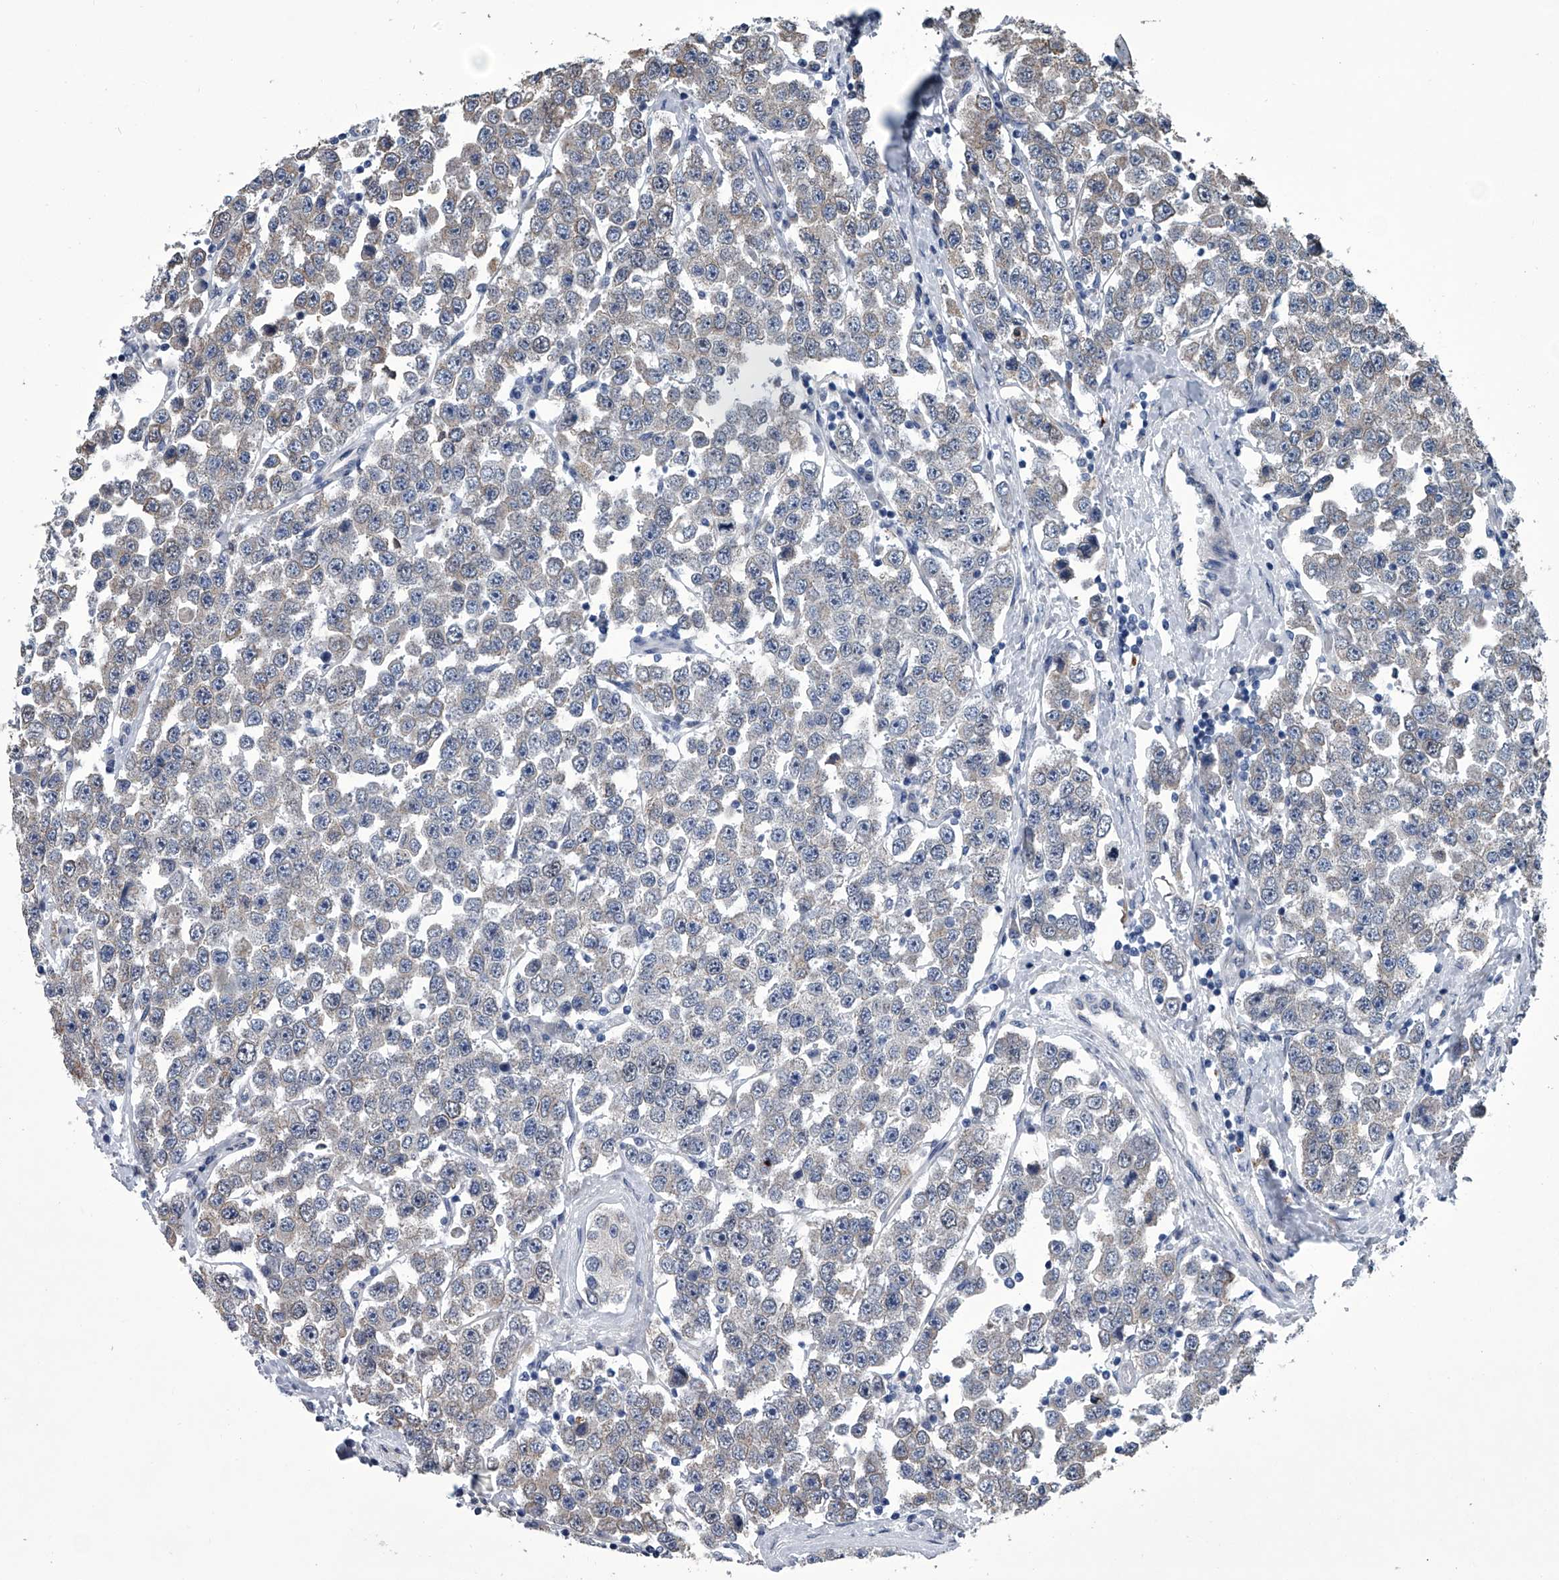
{"staining": {"intensity": "negative", "quantity": "none", "location": "none"}, "tissue": "testis cancer", "cell_type": "Tumor cells", "image_type": "cancer", "snomed": [{"axis": "morphology", "description": "Seminoma, NOS"}, {"axis": "topography", "description": "Testis"}], "caption": "IHC photomicrograph of testis cancer stained for a protein (brown), which reveals no staining in tumor cells.", "gene": "ABCG1", "patient": {"sex": "male", "age": 28}}